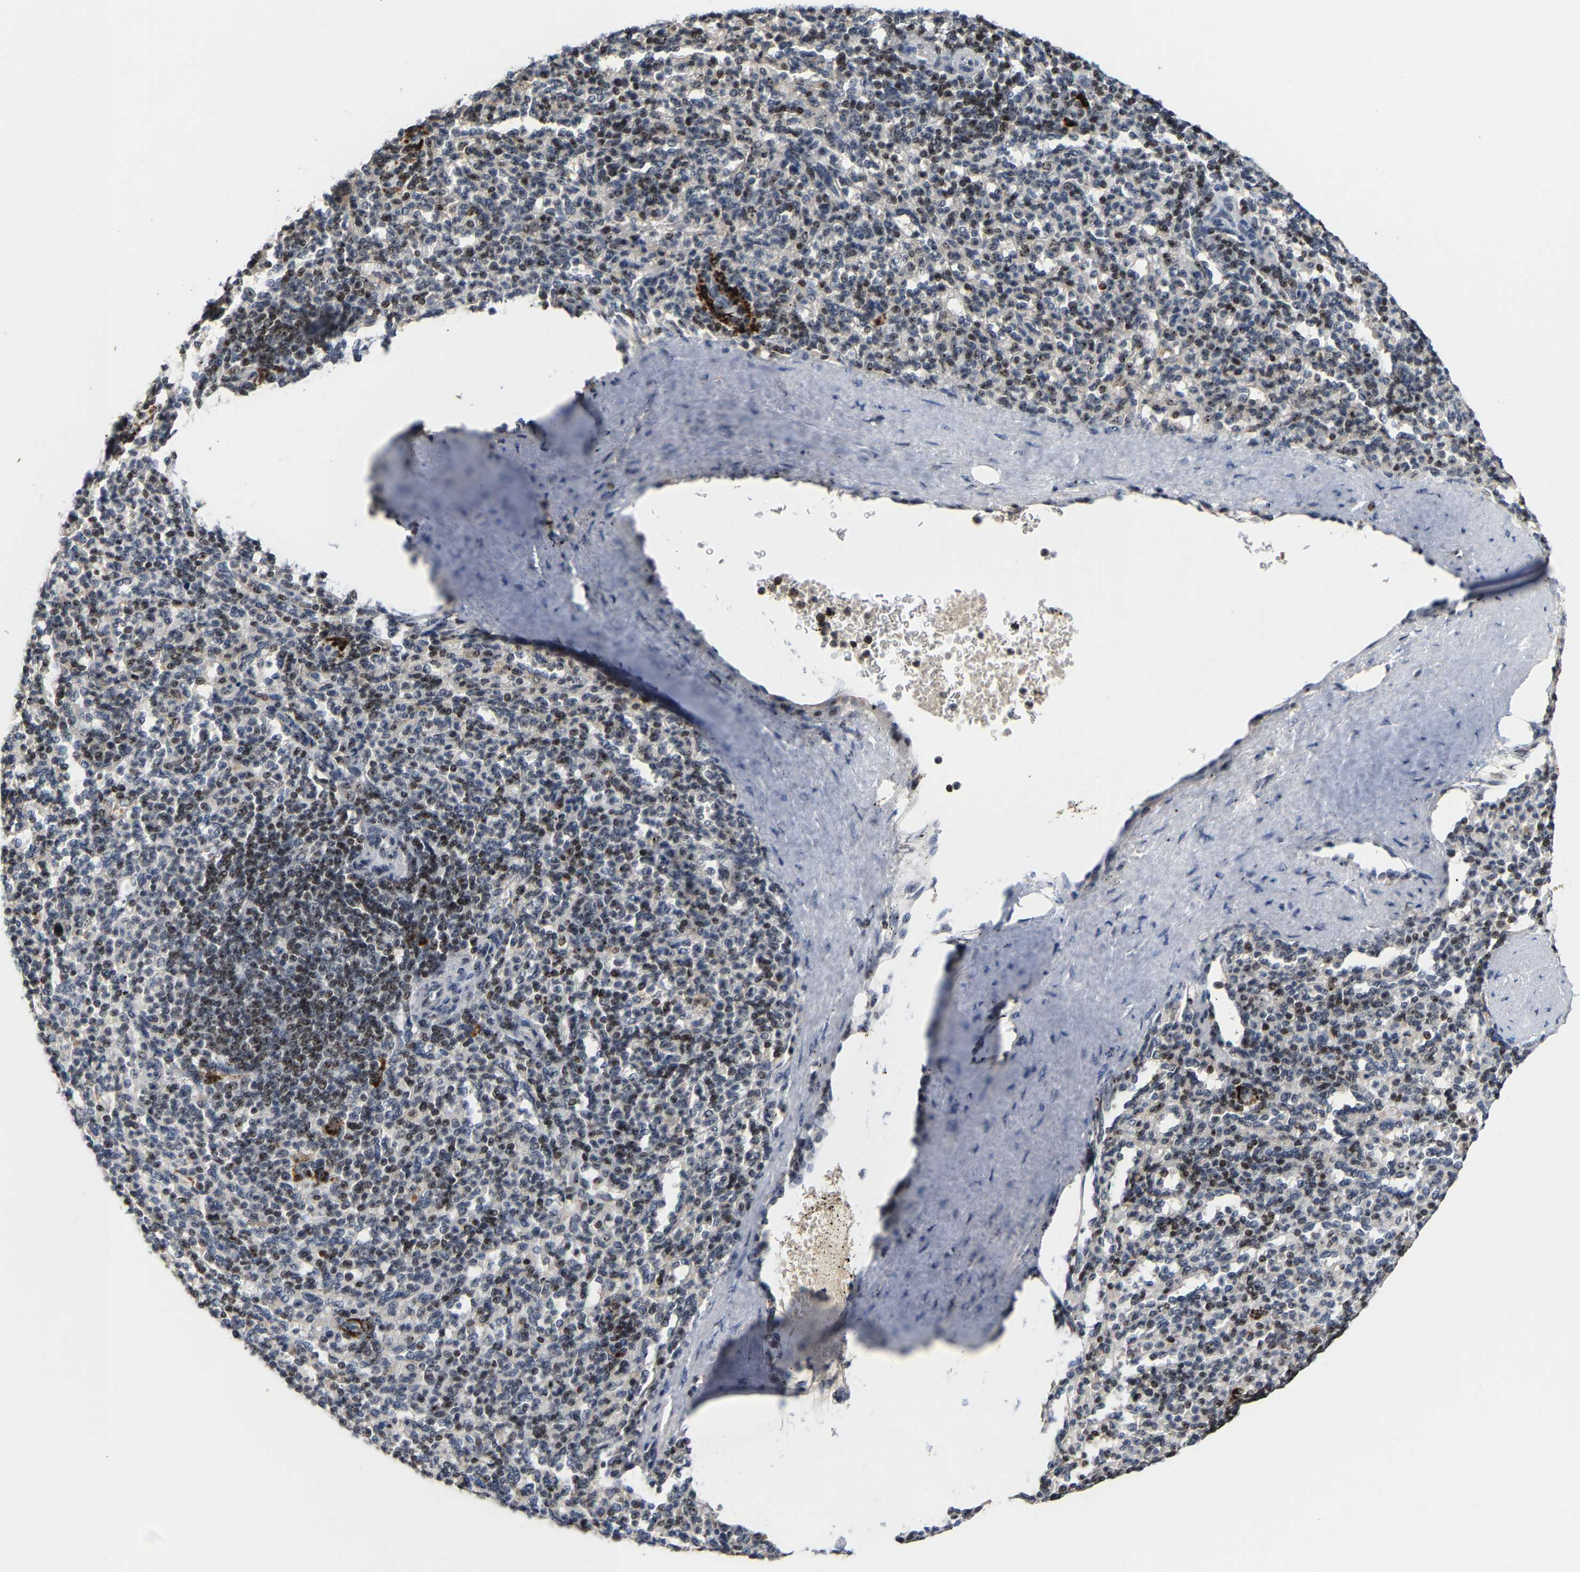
{"staining": {"intensity": "moderate", "quantity": "25%-75%", "location": "nuclear"}, "tissue": "spleen", "cell_type": "Cells in red pulp", "image_type": "normal", "snomed": [{"axis": "morphology", "description": "Normal tissue, NOS"}, {"axis": "topography", "description": "Spleen"}], "caption": "Brown immunohistochemical staining in normal human spleen shows moderate nuclear staining in approximately 25%-75% of cells in red pulp.", "gene": "NOP58", "patient": {"sex": "male", "age": 36}}